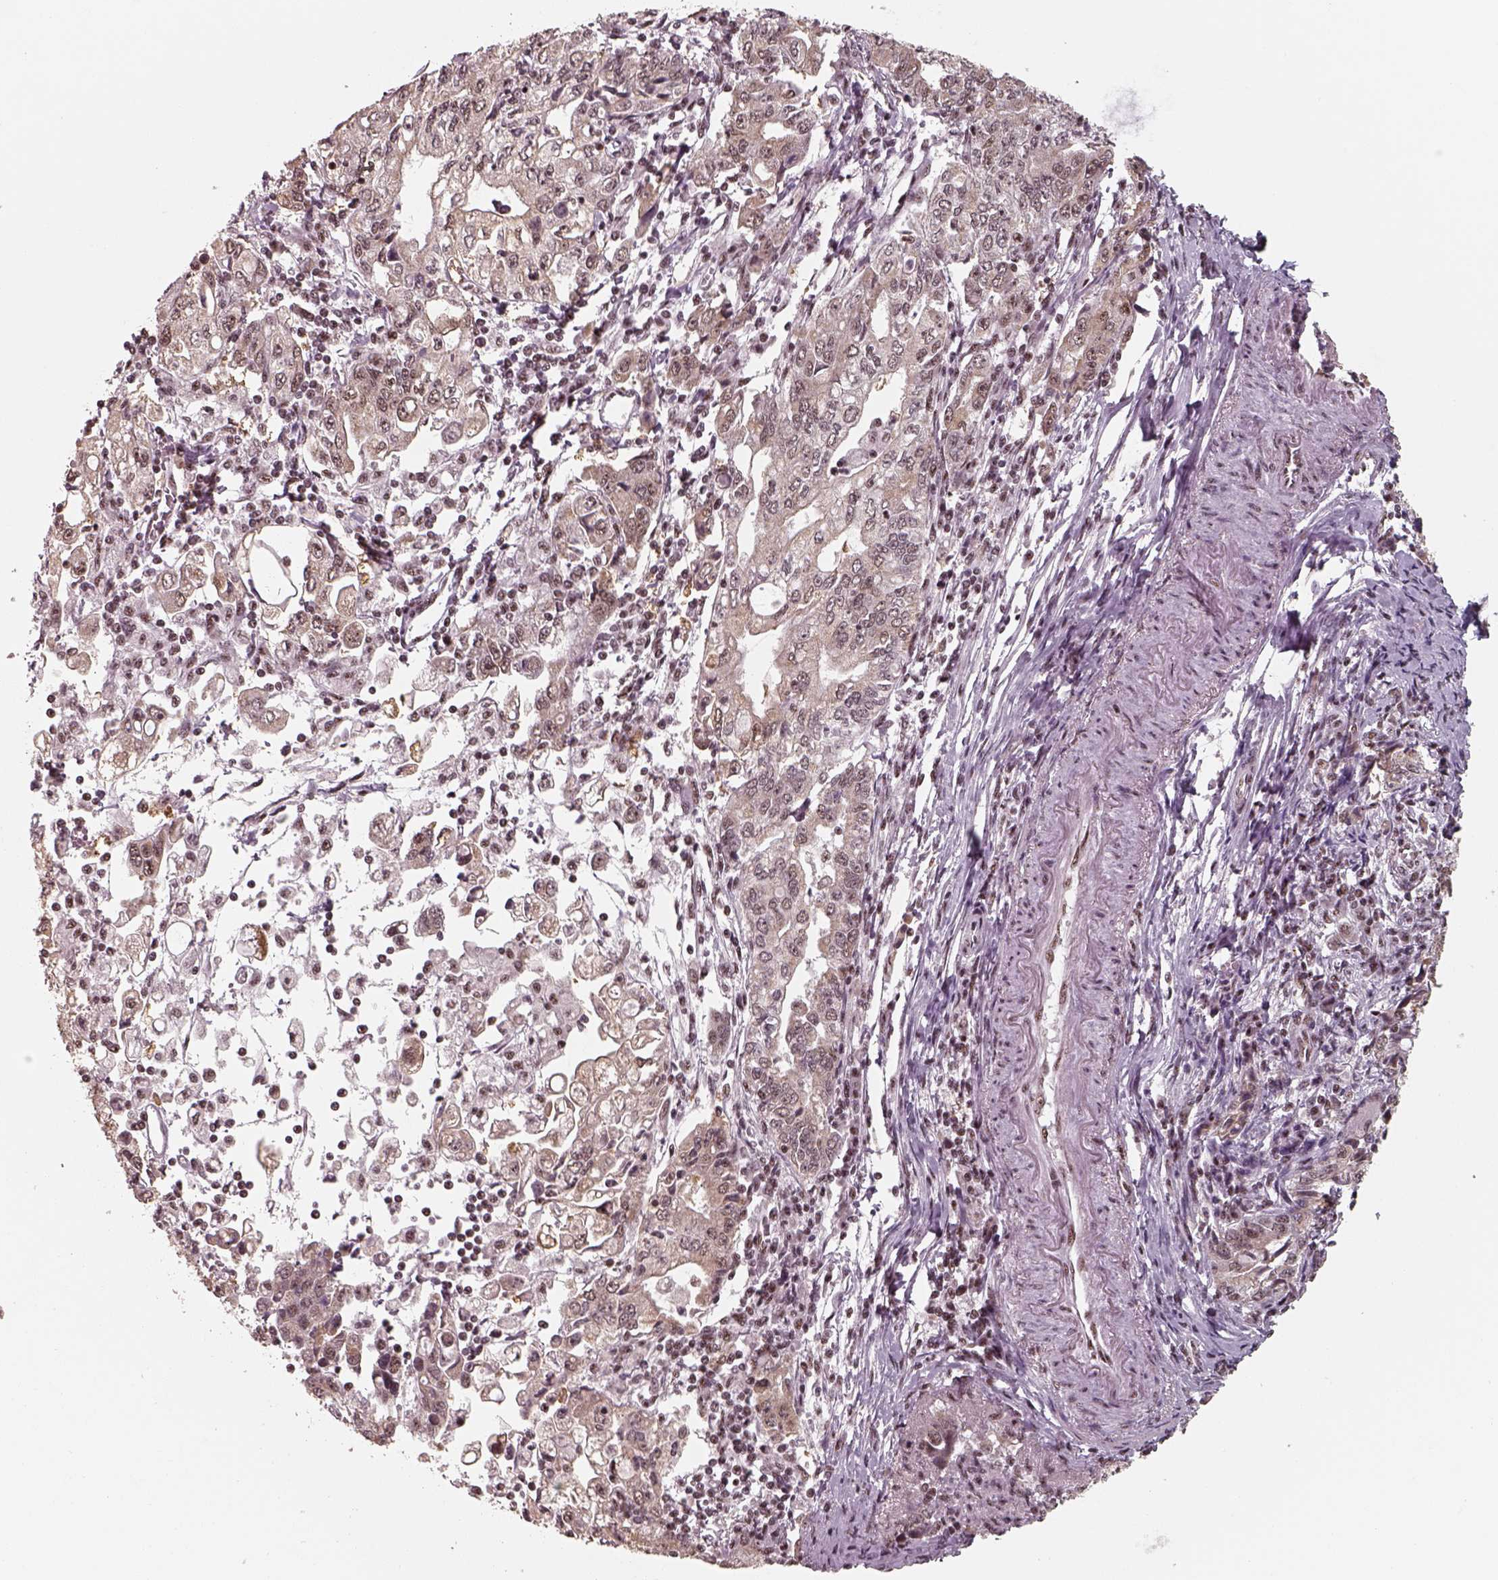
{"staining": {"intensity": "weak", "quantity": ">75%", "location": "nuclear"}, "tissue": "stomach cancer", "cell_type": "Tumor cells", "image_type": "cancer", "snomed": [{"axis": "morphology", "description": "Adenocarcinoma, NOS"}, {"axis": "topography", "description": "Stomach, lower"}], "caption": "Stomach adenocarcinoma stained with DAB (3,3'-diaminobenzidine) immunohistochemistry (IHC) reveals low levels of weak nuclear expression in approximately >75% of tumor cells. (brown staining indicates protein expression, while blue staining denotes nuclei).", "gene": "ATXN7L3", "patient": {"sex": "female", "age": 72}}